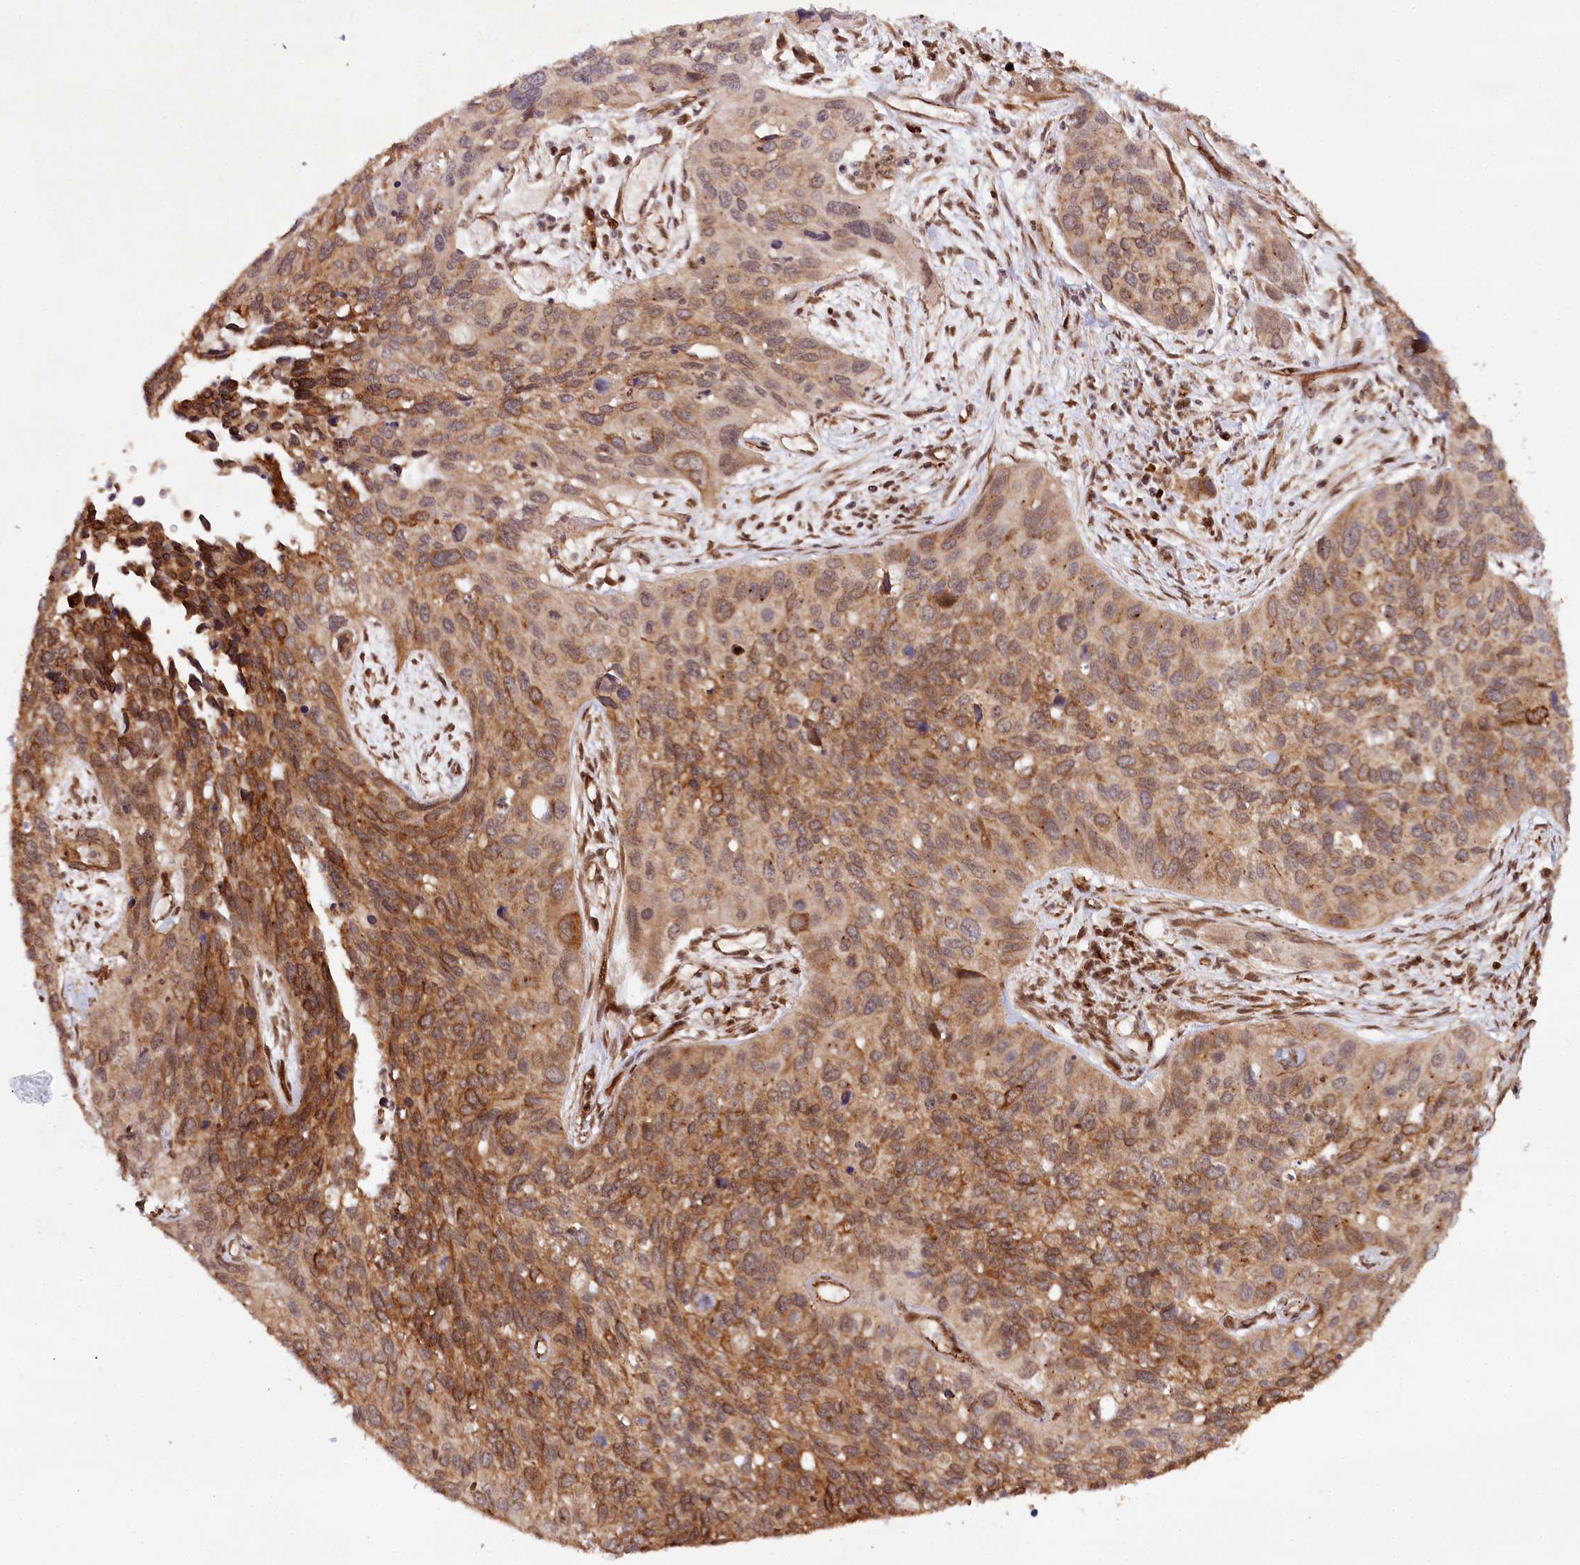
{"staining": {"intensity": "moderate", "quantity": ">75%", "location": "cytoplasmic/membranous,nuclear"}, "tissue": "cervical cancer", "cell_type": "Tumor cells", "image_type": "cancer", "snomed": [{"axis": "morphology", "description": "Squamous cell carcinoma, NOS"}, {"axis": "topography", "description": "Cervix"}], "caption": "The photomicrograph demonstrates staining of cervical squamous cell carcinoma, revealing moderate cytoplasmic/membranous and nuclear protein positivity (brown color) within tumor cells.", "gene": "ALKBH8", "patient": {"sex": "female", "age": 55}}